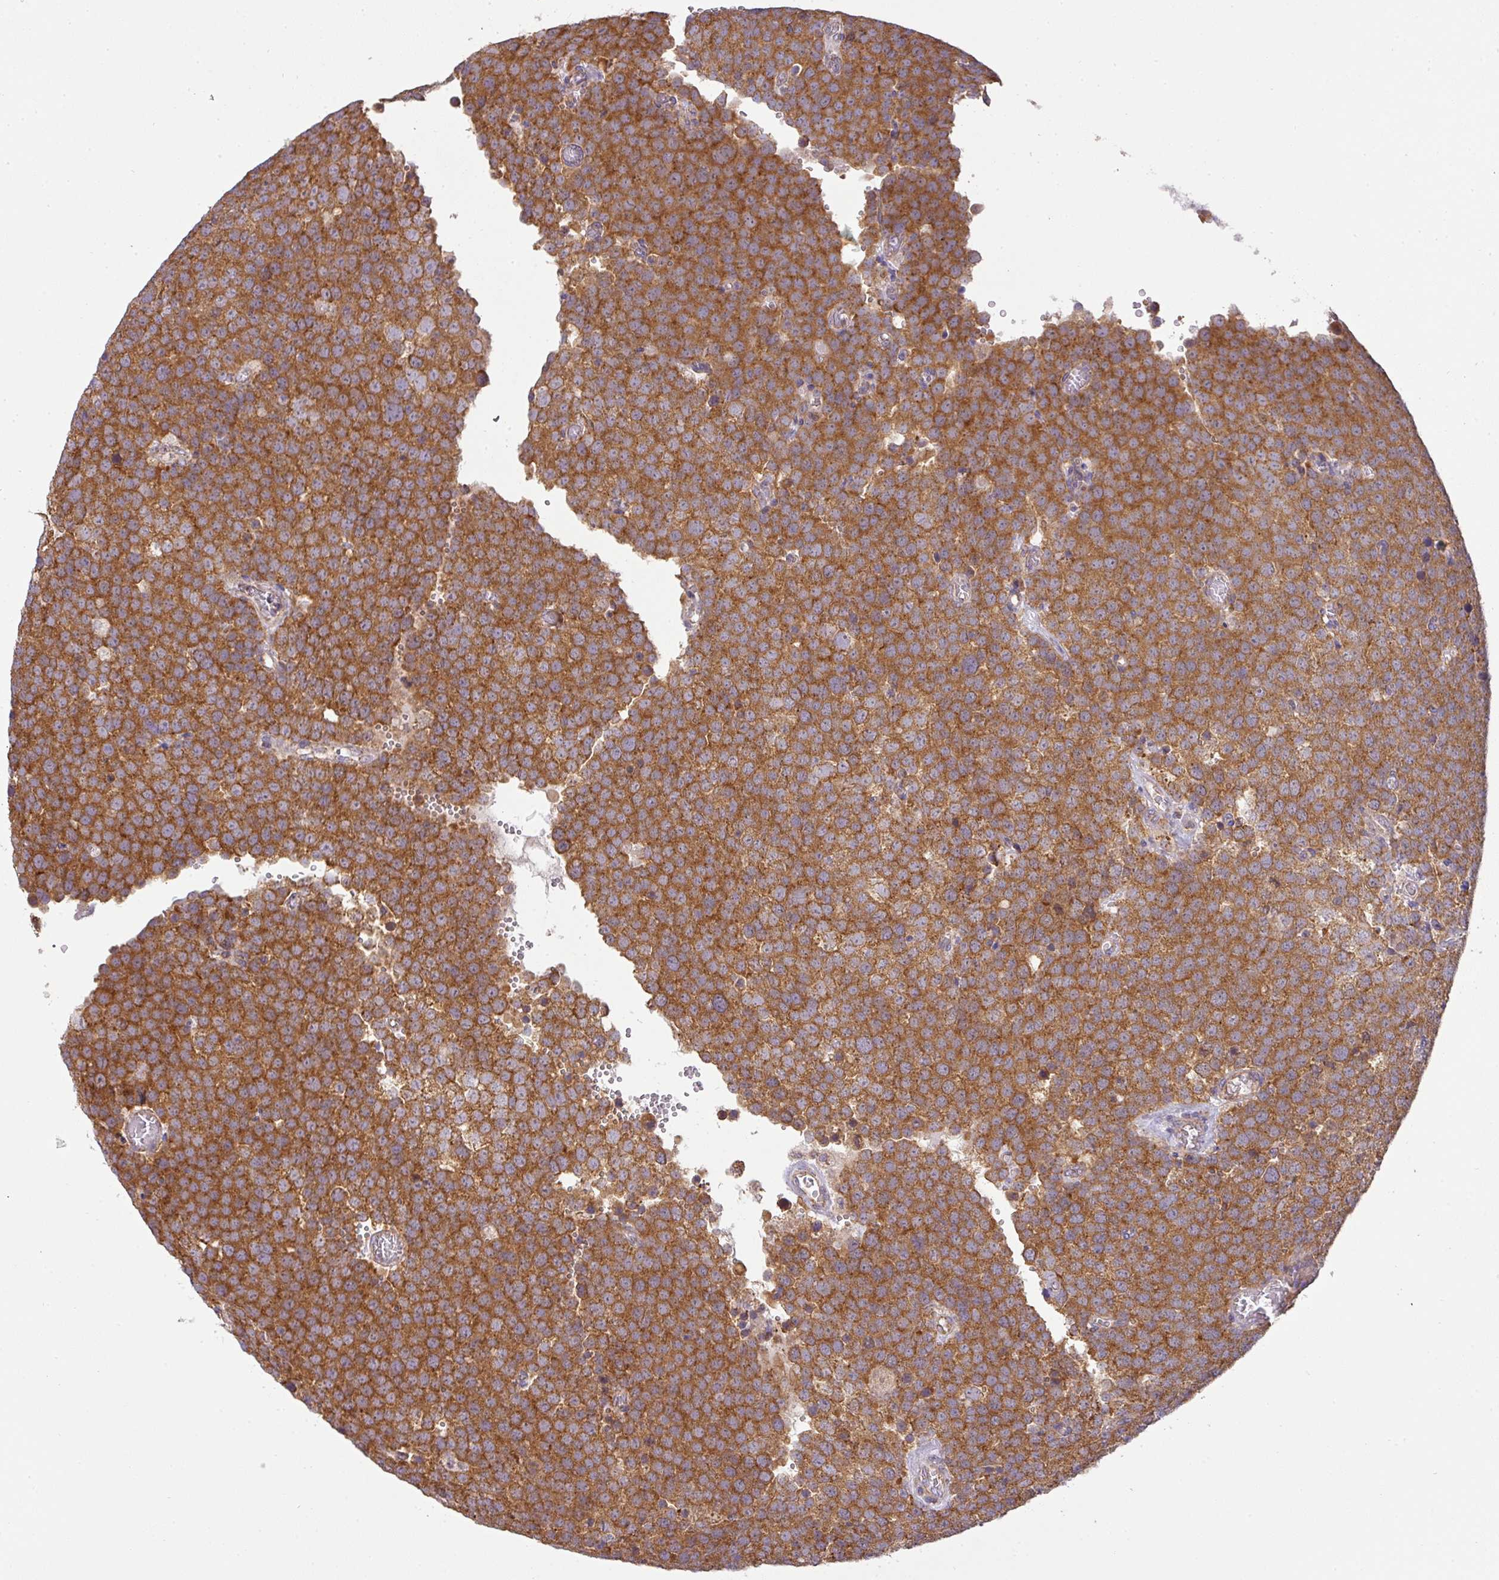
{"staining": {"intensity": "strong", "quantity": ">75%", "location": "cytoplasmic/membranous"}, "tissue": "testis cancer", "cell_type": "Tumor cells", "image_type": "cancer", "snomed": [{"axis": "morphology", "description": "Normal tissue, NOS"}, {"axis": "morphology", "description": "Seminoma, NOS"}, {"axis": "topography", "description": "Testis"}], "caption": "This is a photomicrograph of IHC staining of seminoma (testis), which shows strong staining in the cytoplasmic/membranous of tumor cells.", "gene": "ZNF211", "patient": {"sex": "male", "age": 71}}